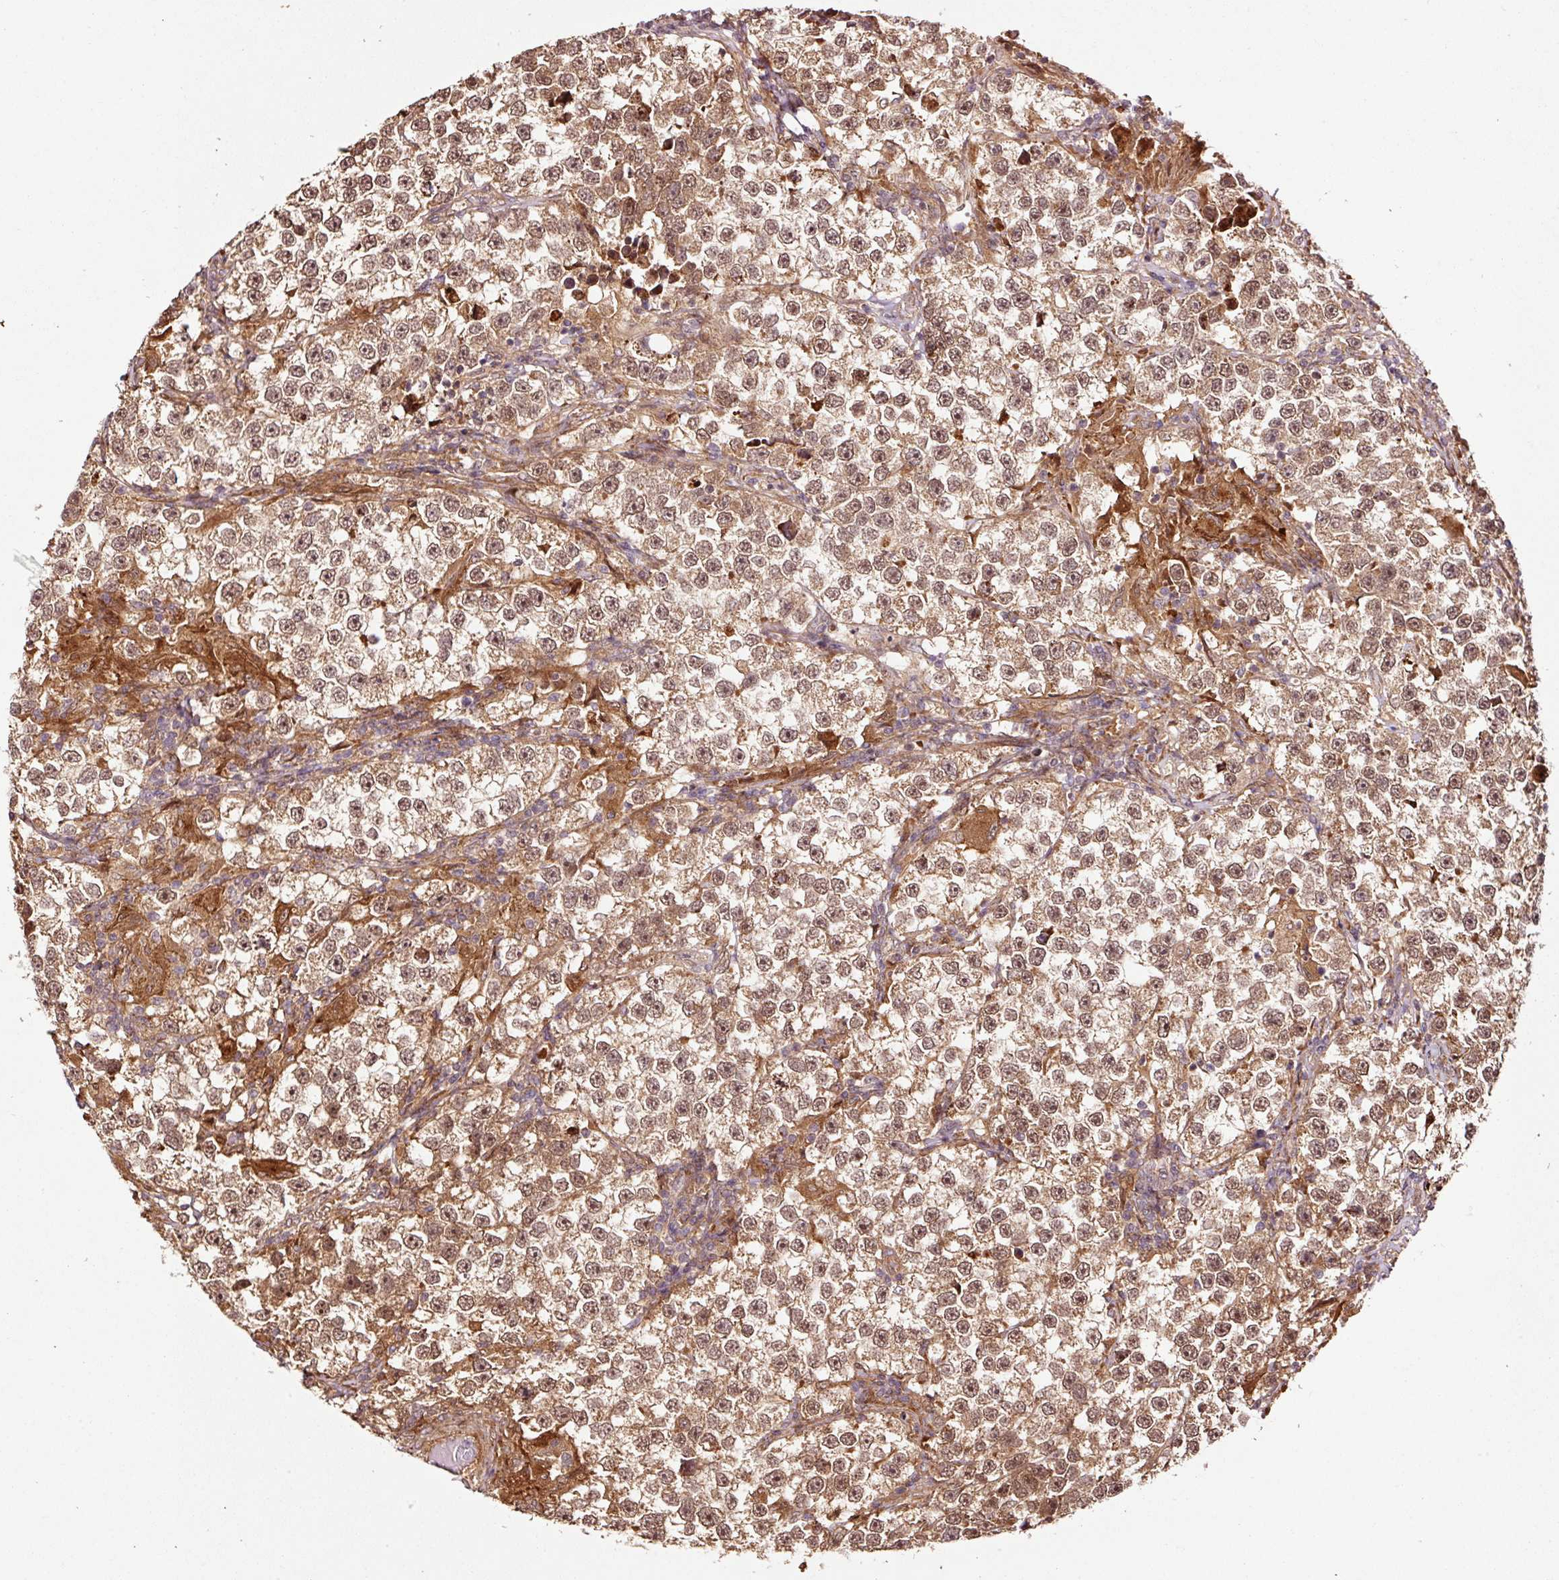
{"staining": {"intensity": "moderate", "quantity": ">75%", "location": "cytoplasmic/membranous,nuclear"}, "tissue": "testis cancer", "cell_type": "Tumor cells", "image_type": "cancer", "snomed": [{"axis": "morphology", "description": "Seminoma, NOS"}, {"axis": "topography", "description": "Testis"}], "caption": "Protein expression analysis of testis cancer reveals moderate cytoplasmic/membranous and nuclear staining in about >75% of tumor cells.", "gene": "OXER1", "patient": {"sex": "male", "age": 46}}